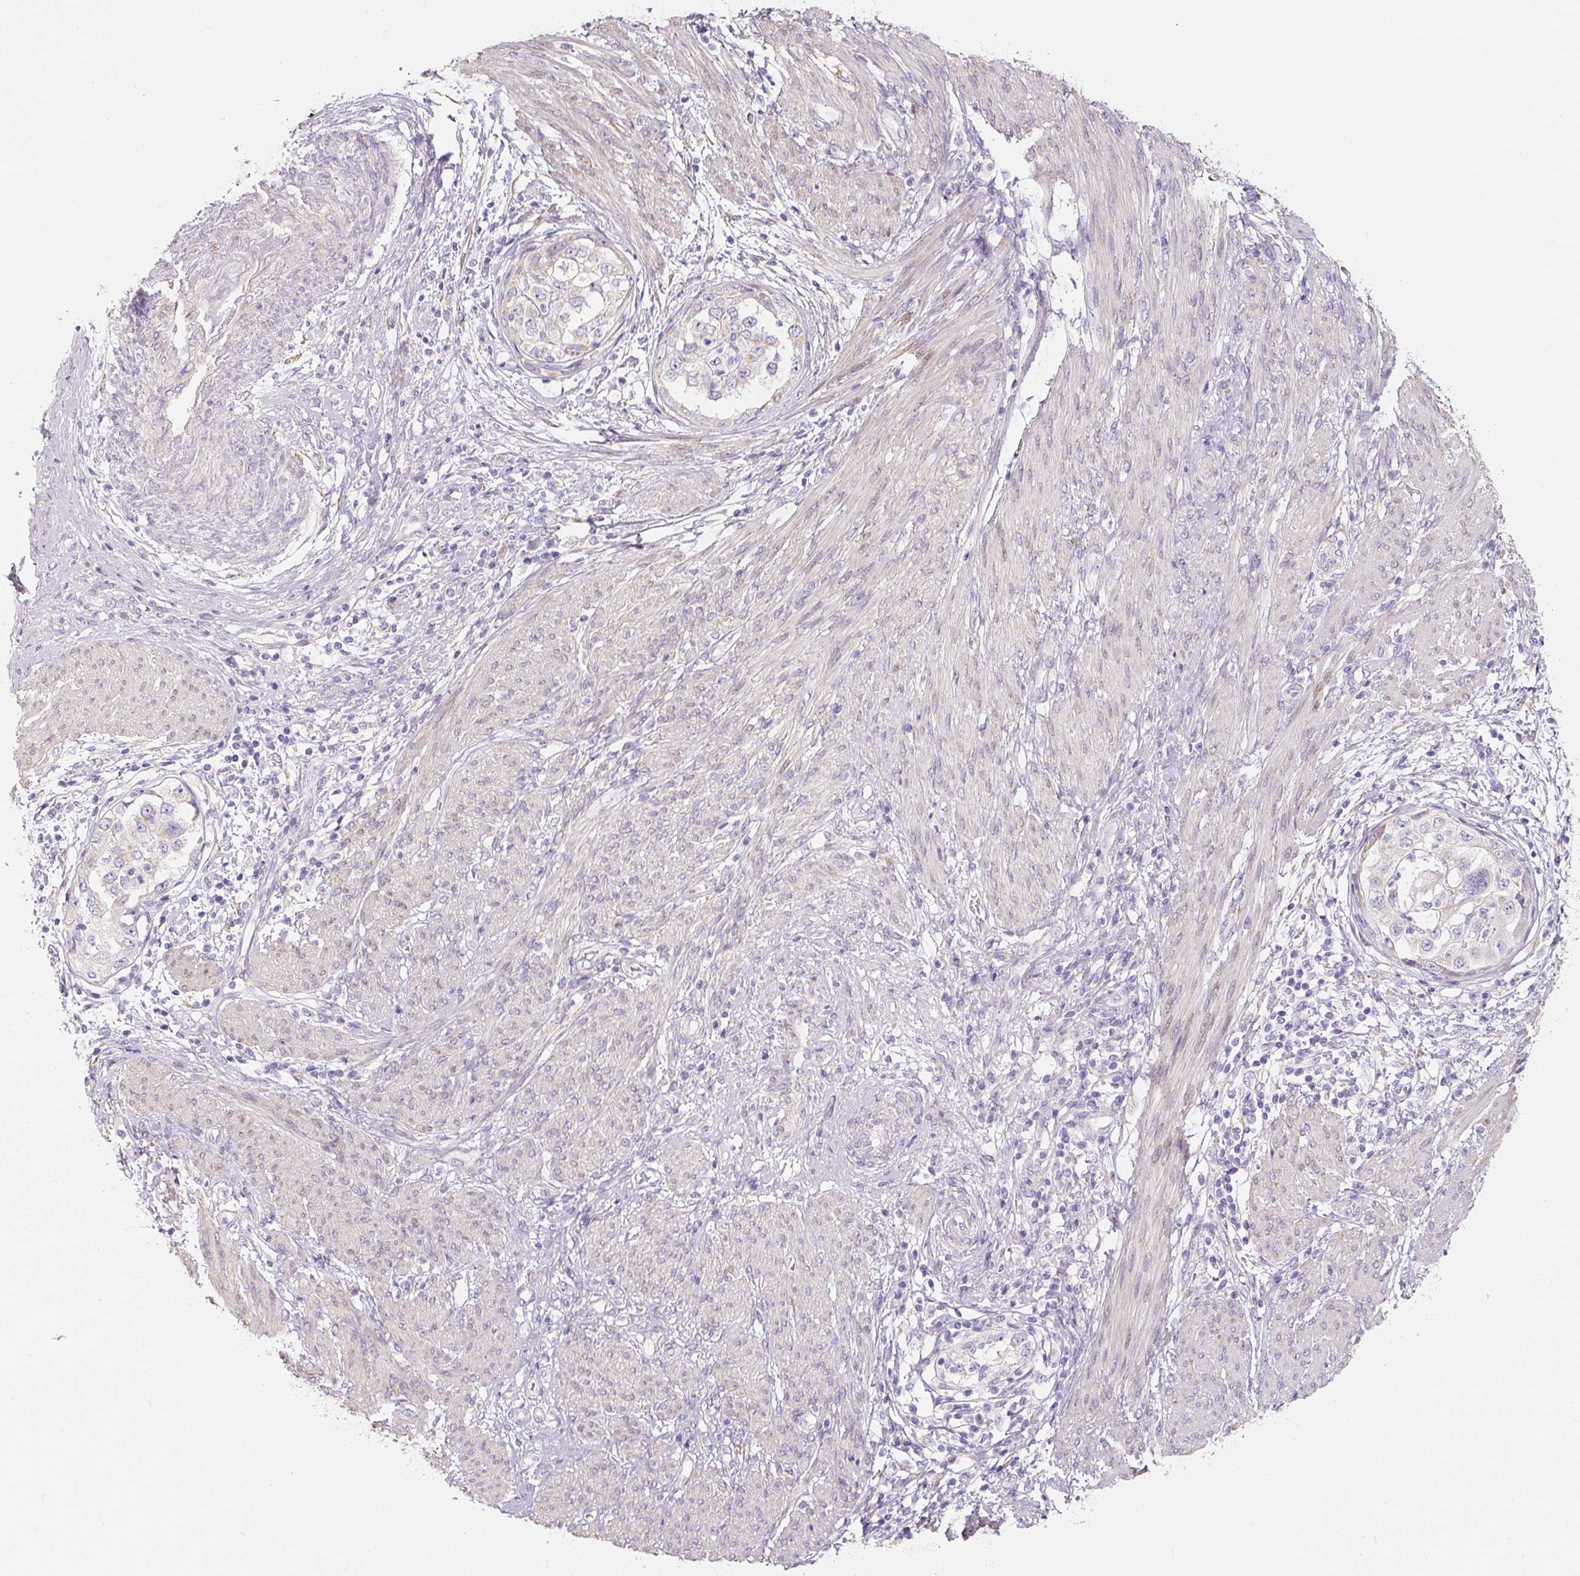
{"staining": {"intensity": "negative", "quantity": "none", "location": "none"}, "tissue": "endometrial cancer", "cell_type": "Tumor cells", "image_type": "cancer", "snomed": [{"axis": "morphology", "description": "Adenocarcinoma, NOS"}, {"axis": "topography", "description": "Endometrium"}], "caption": "The photomicrograph shows no staining of tumor cells in adenocarcinoma (endometrial). (Stains: DAB (3,3'-diaminobenzidine) immunohistochemistry with hematoxylin counter stain, Microscopy: brightfield microscopy at high magnification).", "gene": "PWWP3B", "patient": {"sex": "female", "age": 85}}